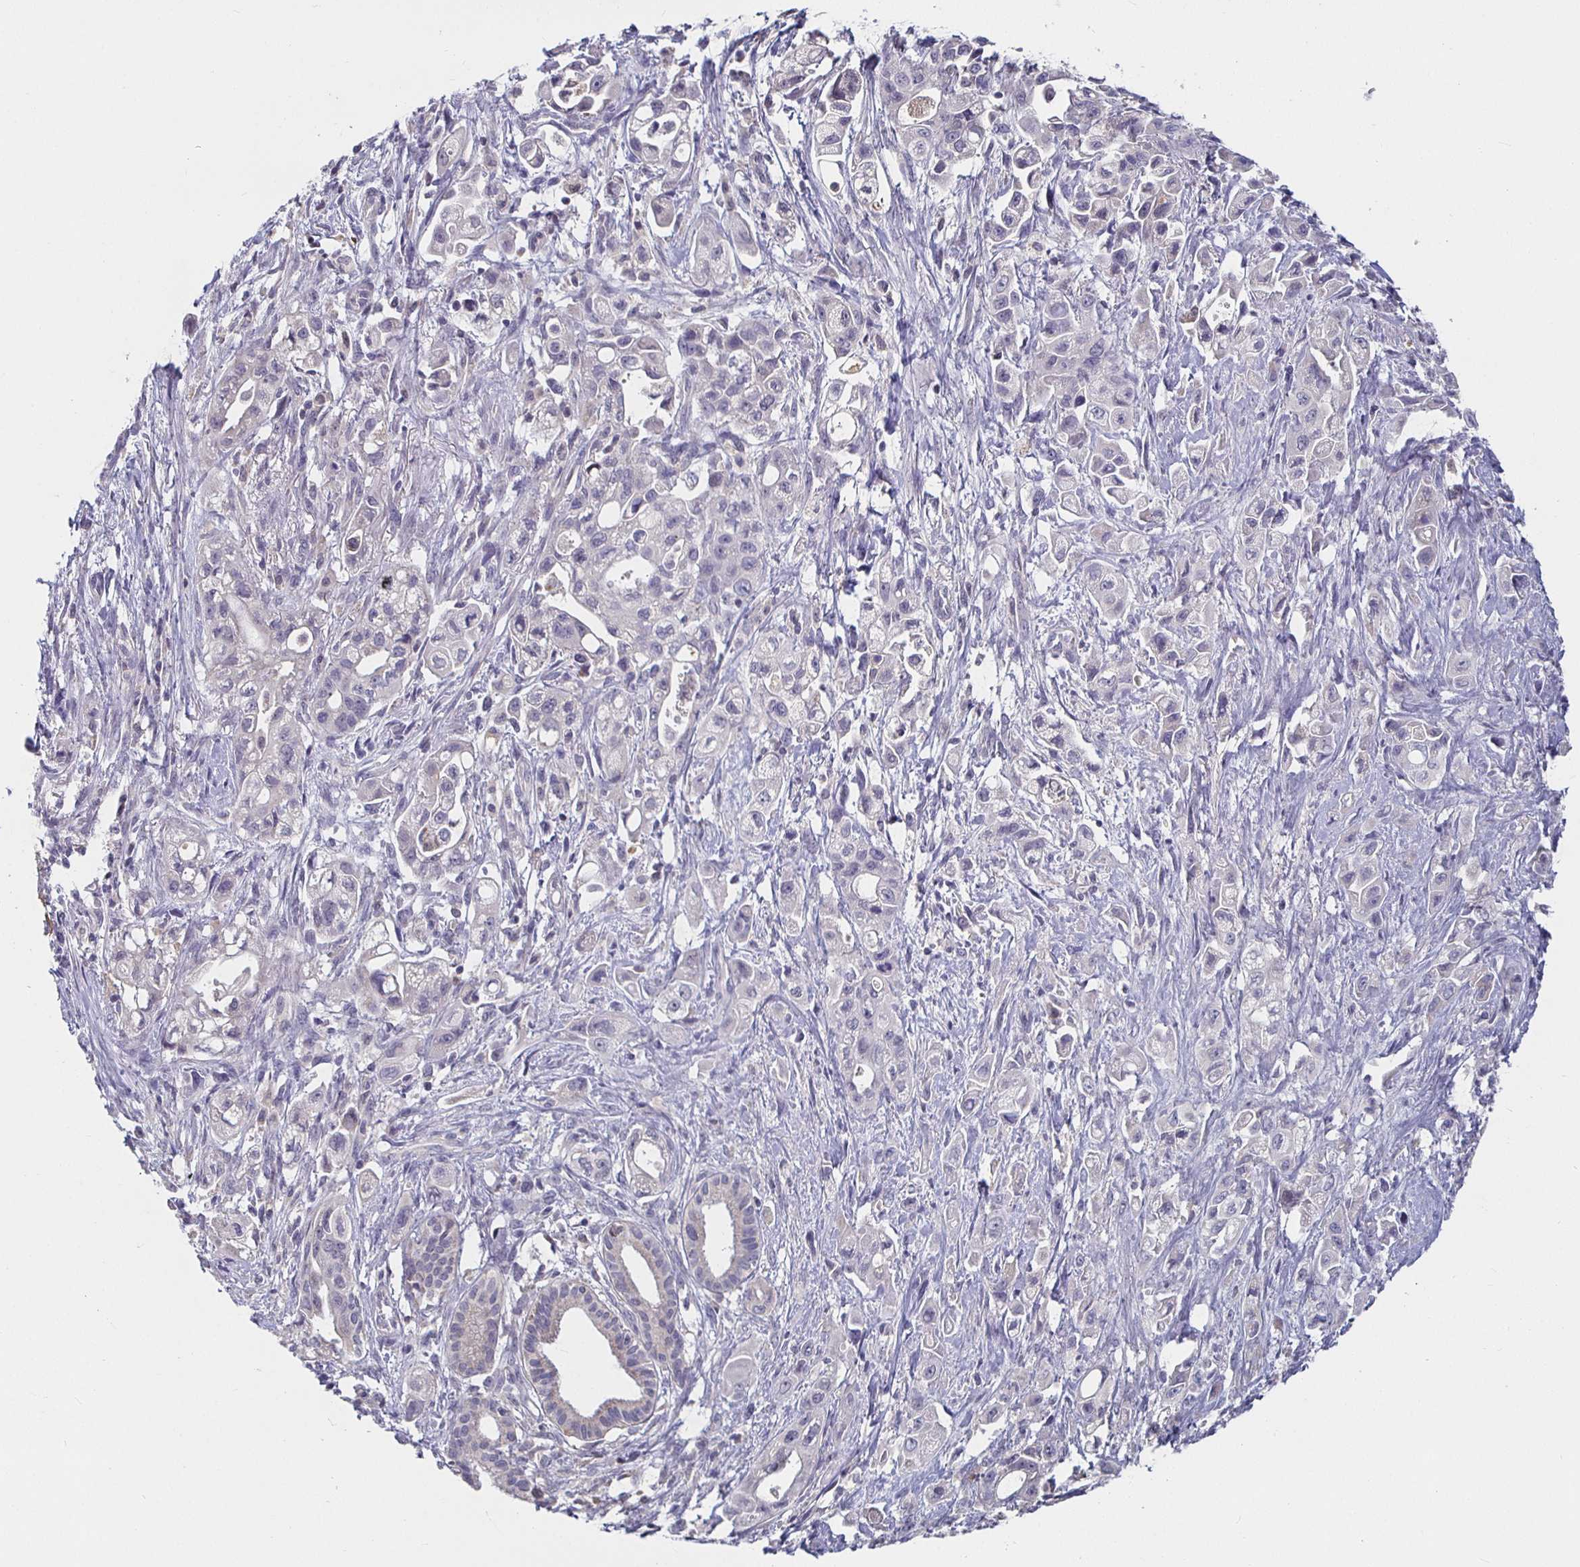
{"staining": {"intensity": "negative", "quantity": "none", "location": "none"}, "tissue": "pancreatic cancer", "cell_type": "Tumor cells", "image_type": "cancer", "snomed": [{"axis": "morphology", "description": "Adenocarcinoma, NOS"}, {"axis": "topography", "description": "Pancreas"}], "caption": "A high-resolution photomicrograph shows immunohistochemistry (IHC) staining of pancreatic cancer, which reveals no significant positivity in tumor cells.", "gene": "RNF144B", "patient": {"sex": "female", "age": 66}}